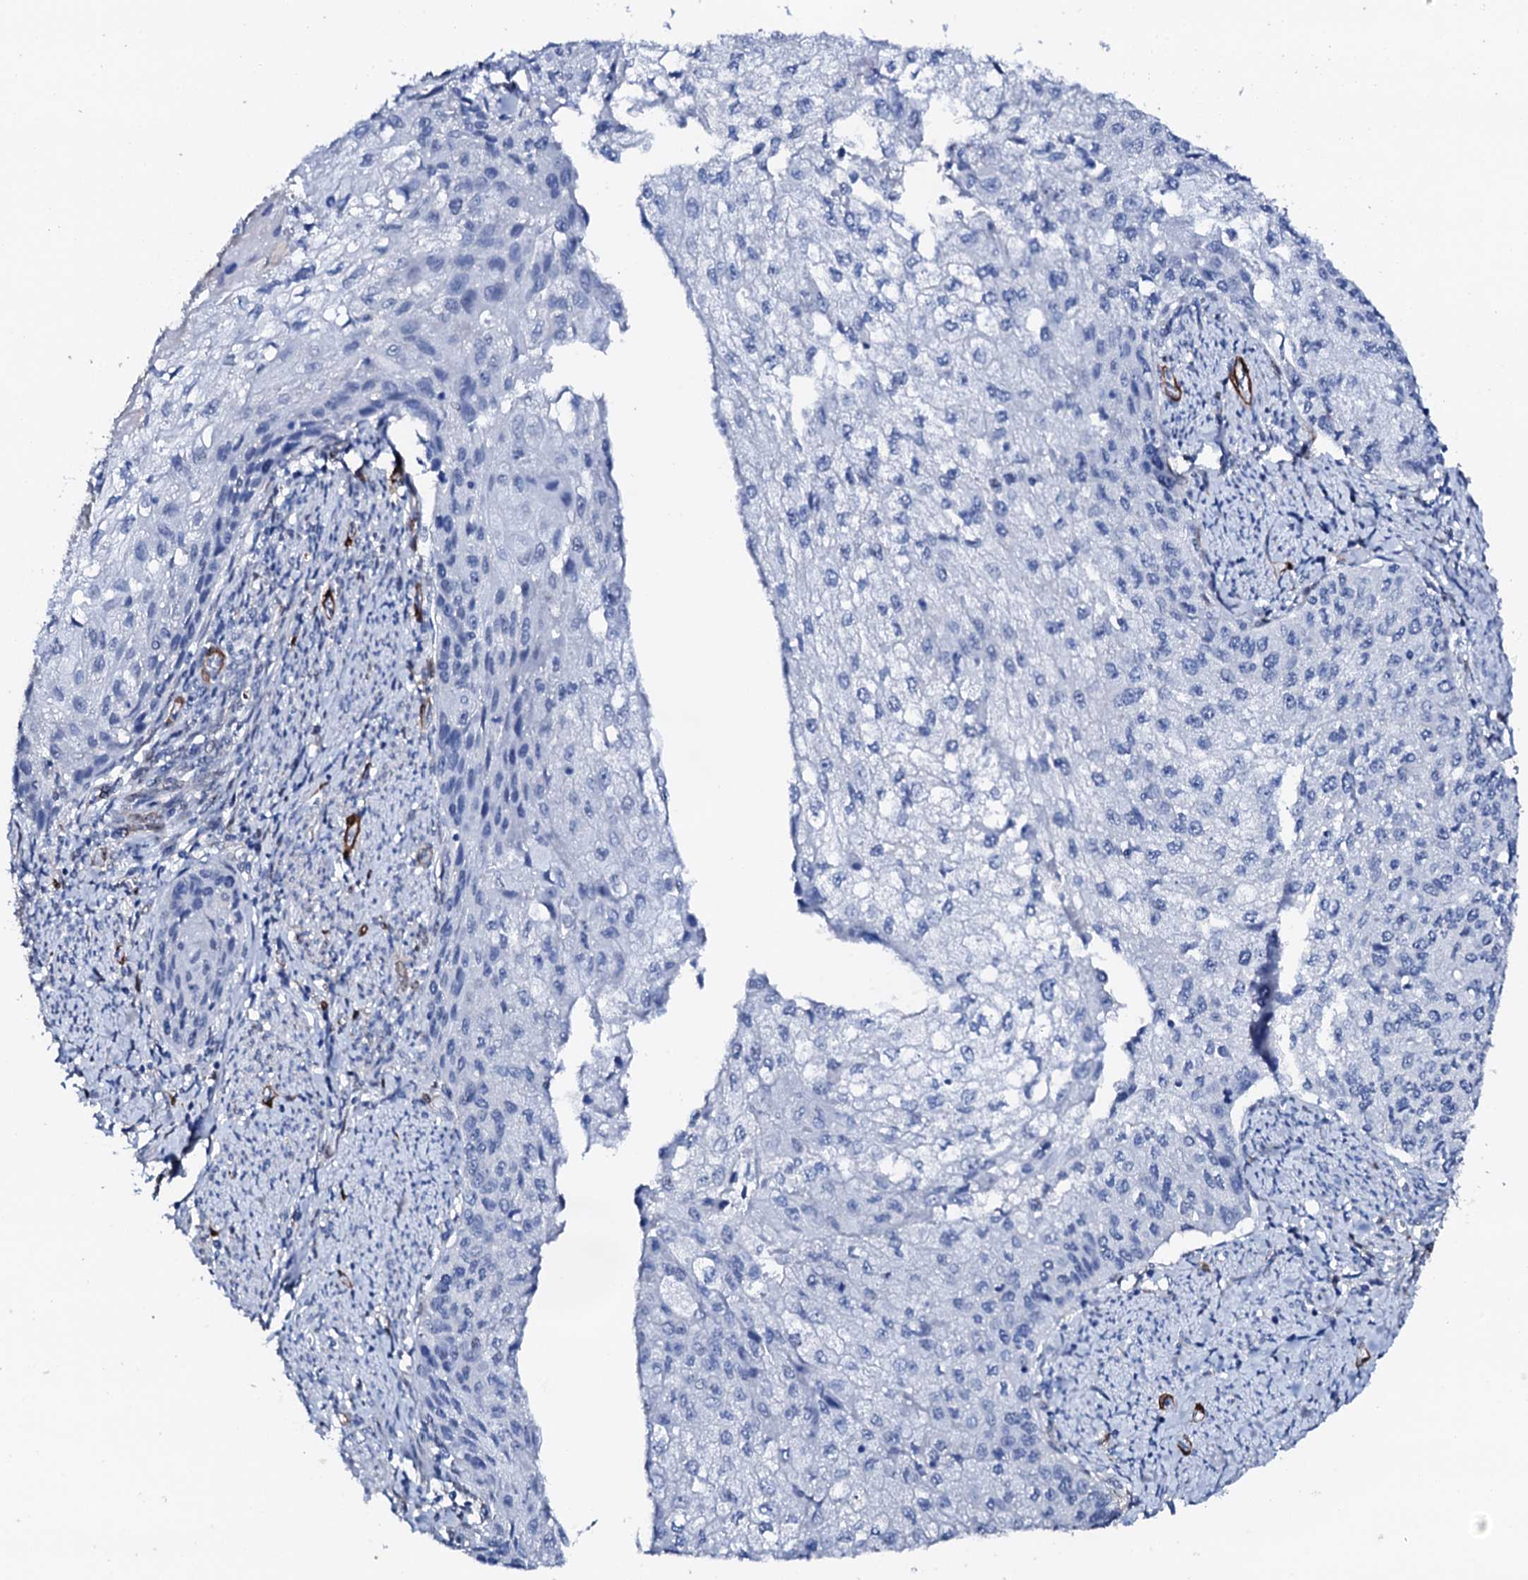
{"staining": {"intensity": "negative", "quantity": "none", "location": "none"}, "tissue": "cervical cancer", "cell_type": "Tumor cells", "image_type": "cancer", "snomed": [{"axis": "morphology", "description": "Squamous cell carcinoma, NOS"}, {"axis": "topography", "description": "Cervix"}], "caption": "Immunohistochemistry (IHC) of human cervical cancer displays no positivity in tumor cells. The staining is performed using DAB brown chromogen with nuclei counter-stained in using hematoxylin.", "gene": "NRIP2", "patient": {"sex": "female", "age": 67}}